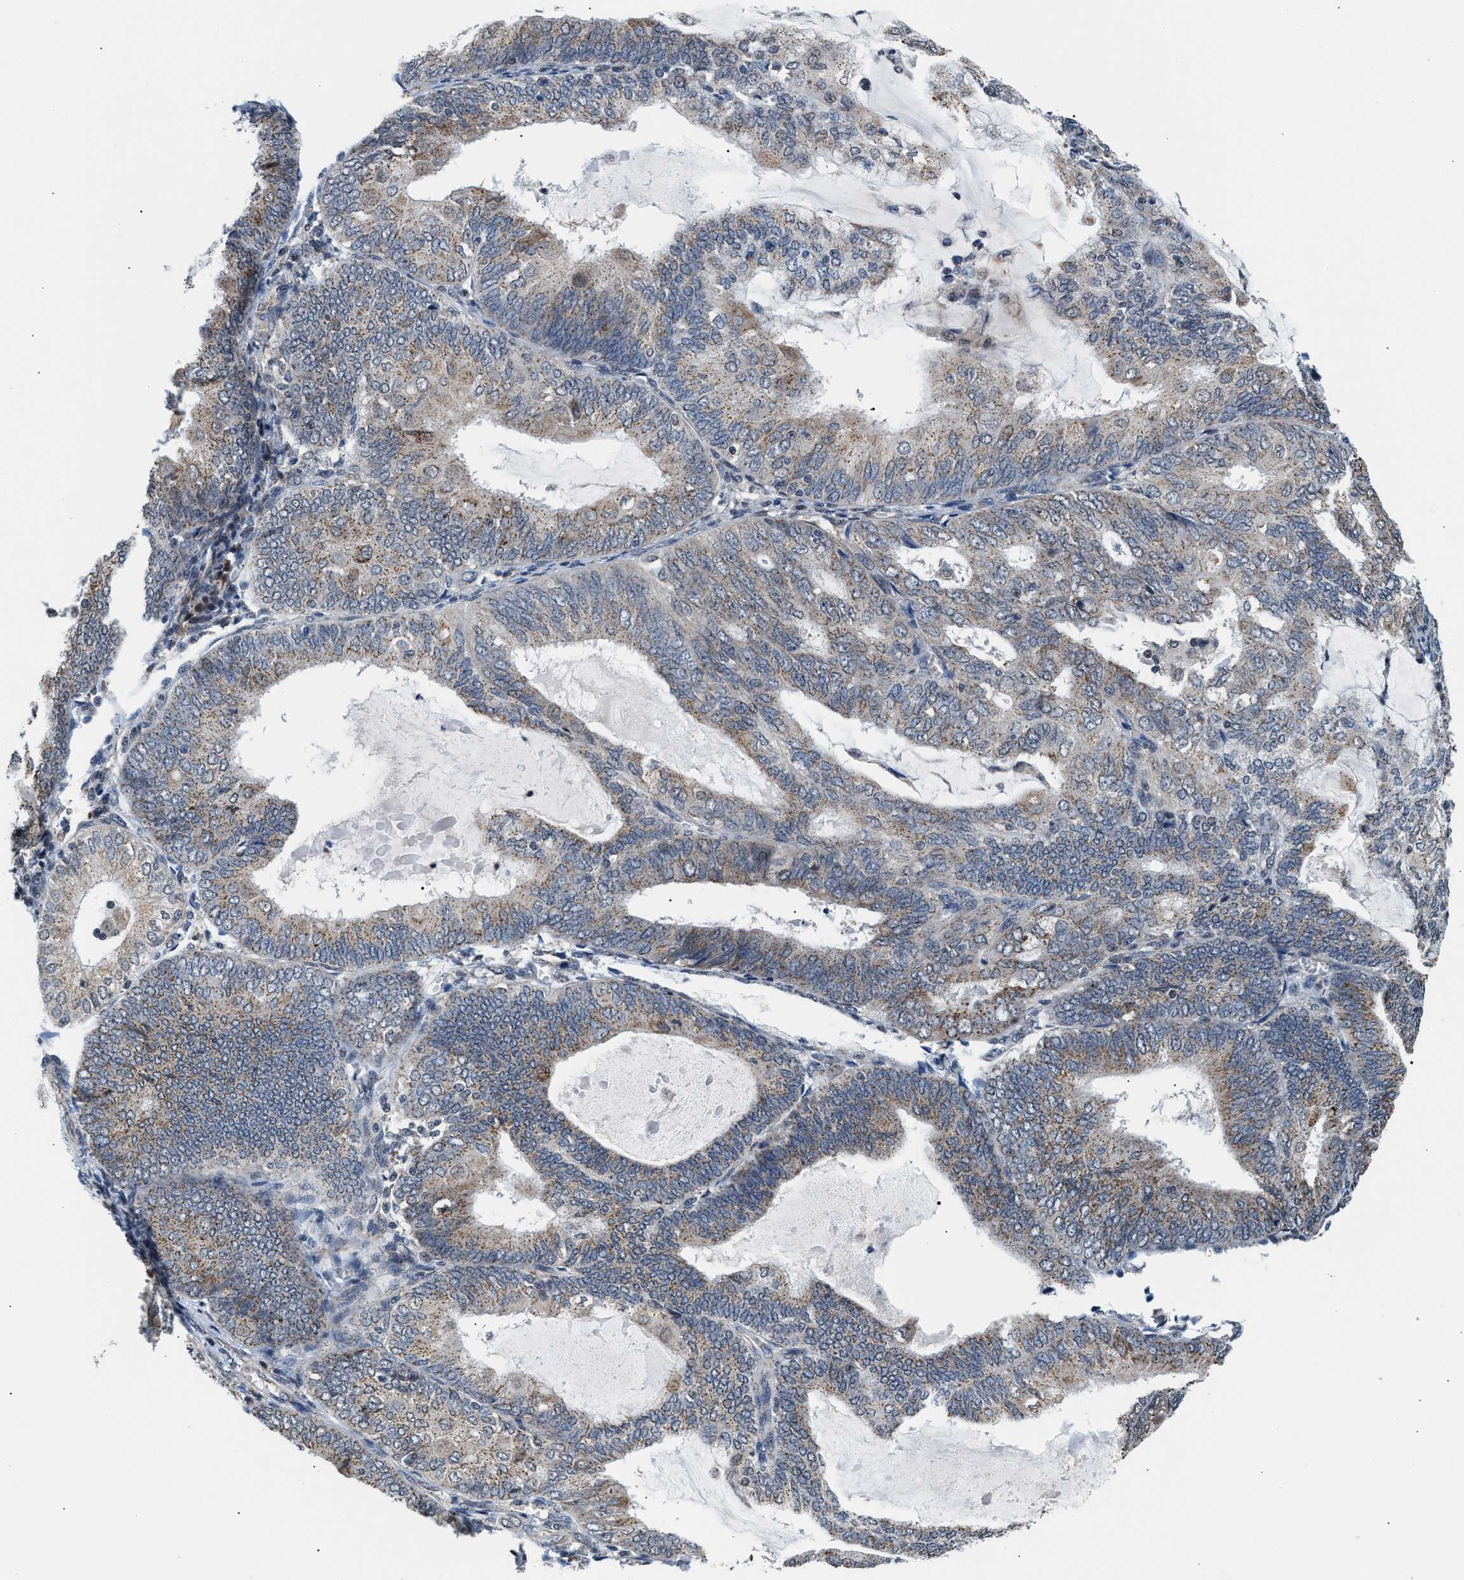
{"staining": {"intensity": "weak", "quantity": ">75%", "location": "cytoplasmic/membranous"}, "tissue": "endometrial cancer", "cell_type": "Tumor cells", "image_type": "cancer", "snomed": [{"axis": "morphology", "description": "Adenocarcinoma, NOS"}, {"axis": "topography", "description": "Endometrium"}], "caption": "Human adenocarcinoma (endometrial) stained with a brown dye shows weak cytoplasmic/membranous positive staining in approximately >75% of tumor cells.", "gene": "KCNMB2", "patient": {"sex": "female", "age": 81}}